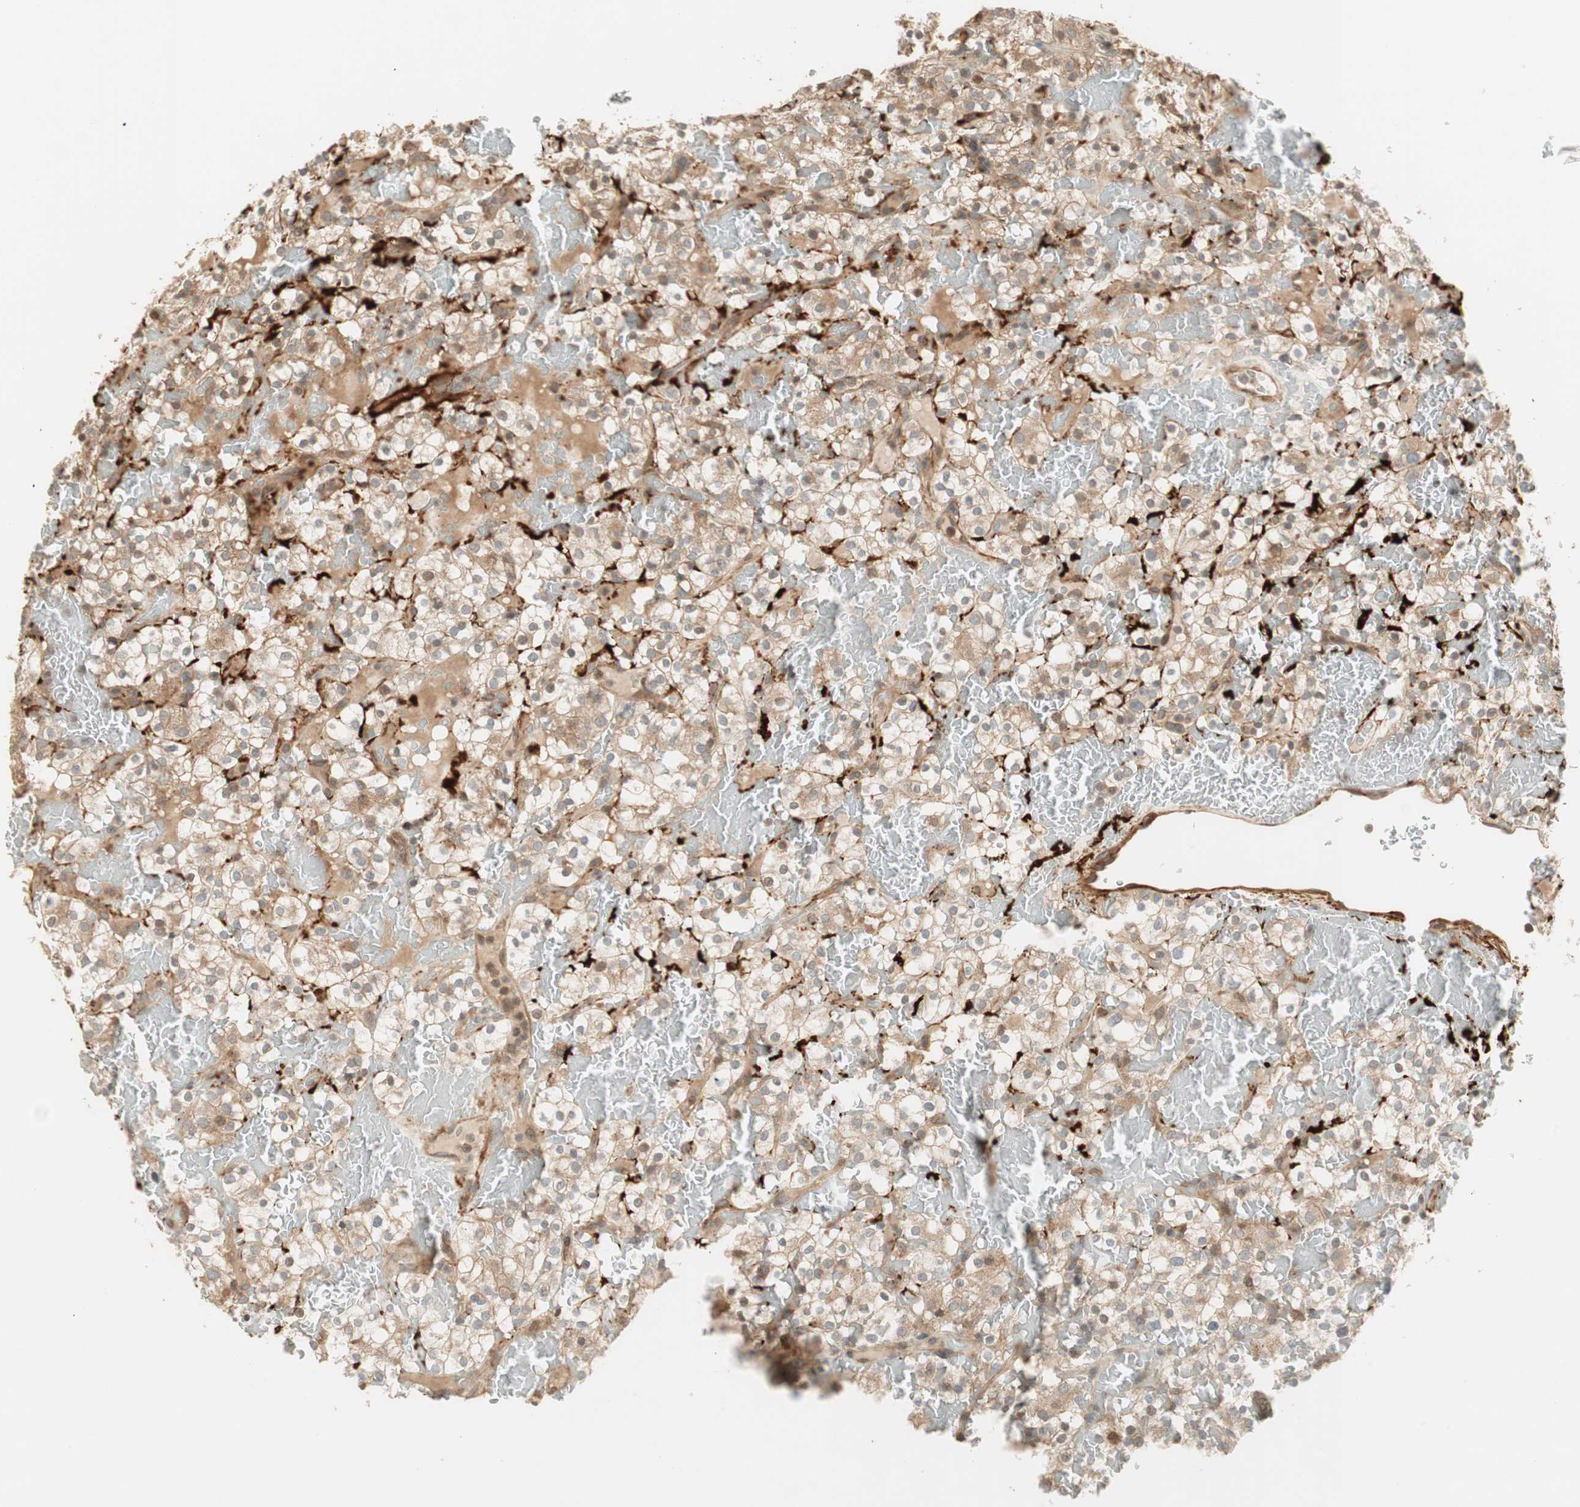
{"staining": {"intensity": "moderate", "quantity": ">75%", "location": "cytoplasmic/membranous"}, "tissue": "renal cancer", "cell_type": "Tumor cells", "image_type": "cancer", "snomed": [{"axis": "morphology", "description": "Normal tissue, NOS"}, {"axis": "morphology", "description": "Adenocarcinoma, NOS"}, {"axis": "topography", "description": "Kidney"}], "caption": "Protein staining shows moderate cytoplasmic/membranous staining in approximately >75% of tumor cells in adenocarcinoma (renal).", "gene": "SFRP1", "patient": {"sex": "female", "age": 72}}